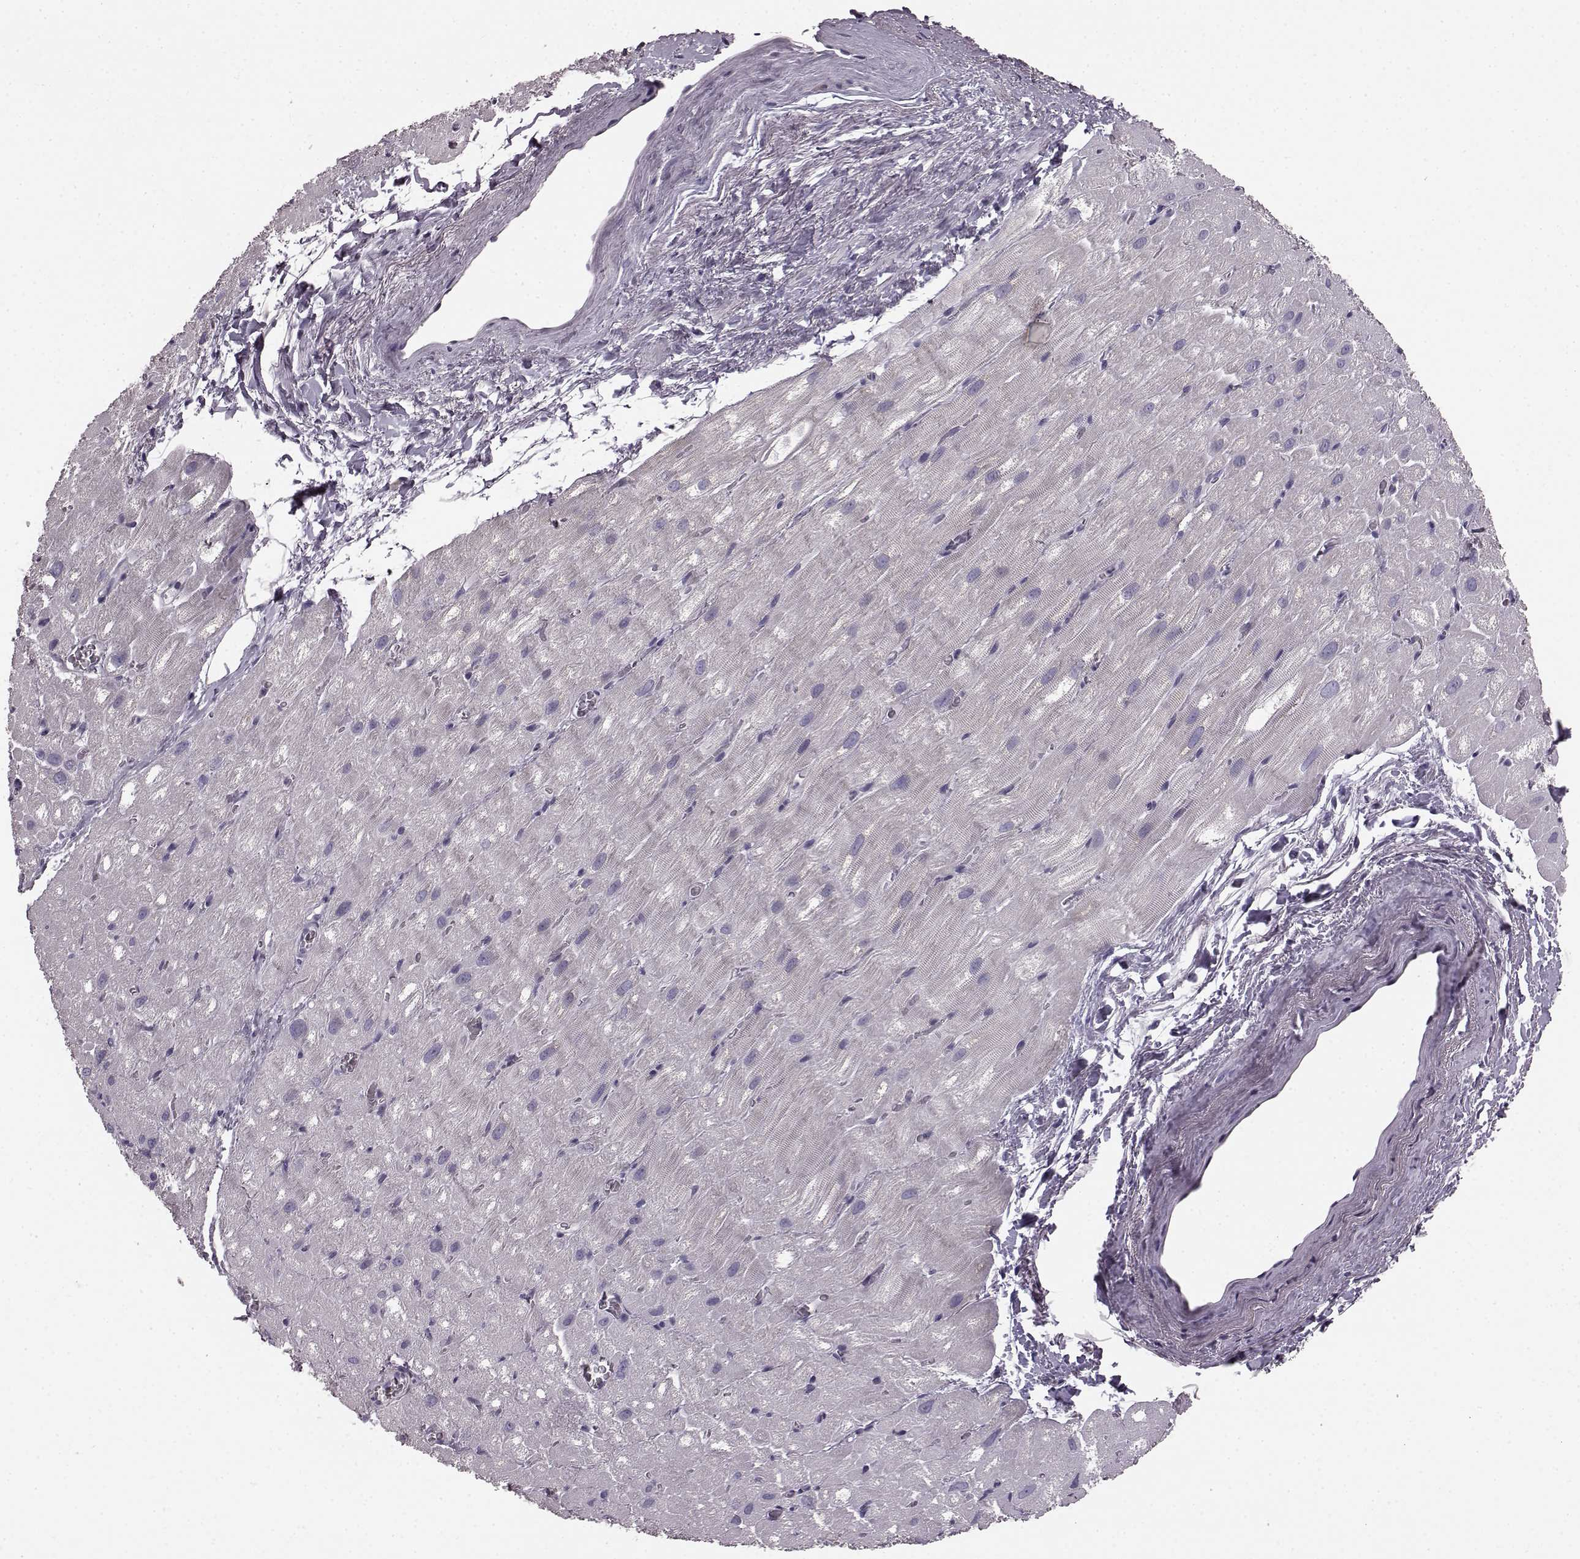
{"staining": {"intensity": "moderate", "quantity": "25%-75%", "location": "cytoplasmic/membranous"}, "tissue": "heart muscle", "cell_type": "Cardiomyocytes", "image_type": "normal", "snomed": [{"axis": "morphology", "description": "Normal tissue, NOS"}, {"axis": "topography", "description": "Heart"}], "caption": "The micrograph exhibits a brown stain indicating the presence of a protein in the cytoplasmic/membranous of cardiomyocytes in heart muscle. (IHC, brightfield microscopy, high magnification).", "gene": "FAM8A1", "patient": {"sex": "male", "age": 61}}